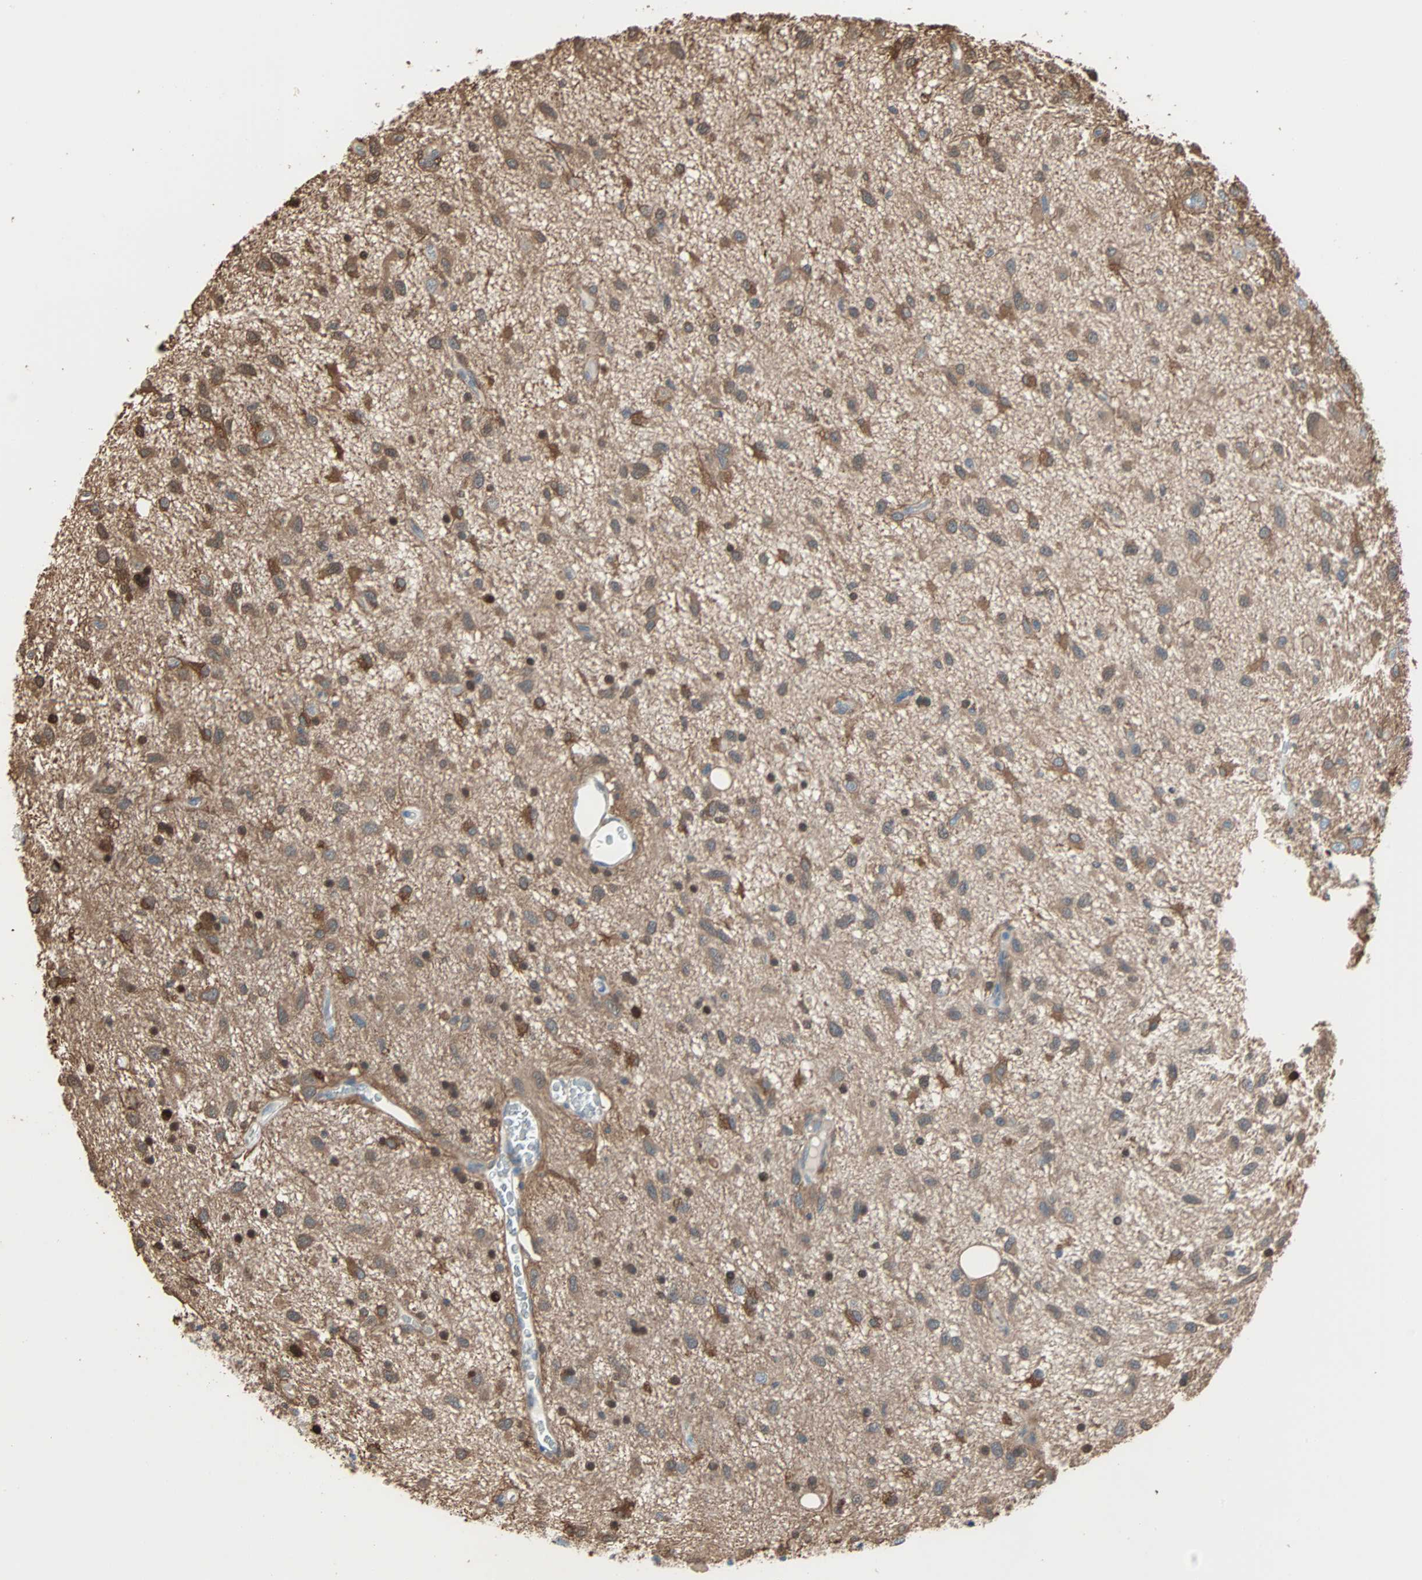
{"staining": {"intensity": "moderate", "quantity": ">75%", "location": "cytoplasmic/membranous,nuclear"}, "tissue": "glioma", "cell_type": "Tumor cells", "image_type": "cancer", "snomed": [{"axis": "morphology", "description": "Glioma, malignant, Low grade"}, {"axis": "topography", "description": "Brain"}], "caption": "Malignant low-grade glioma stained for a protein exhibits moderate cytoplasmic/membranous and nuclear positivity in tumor cells.", "gene": "PRDX1", "patient": {"sex": "male", "age": 77}}